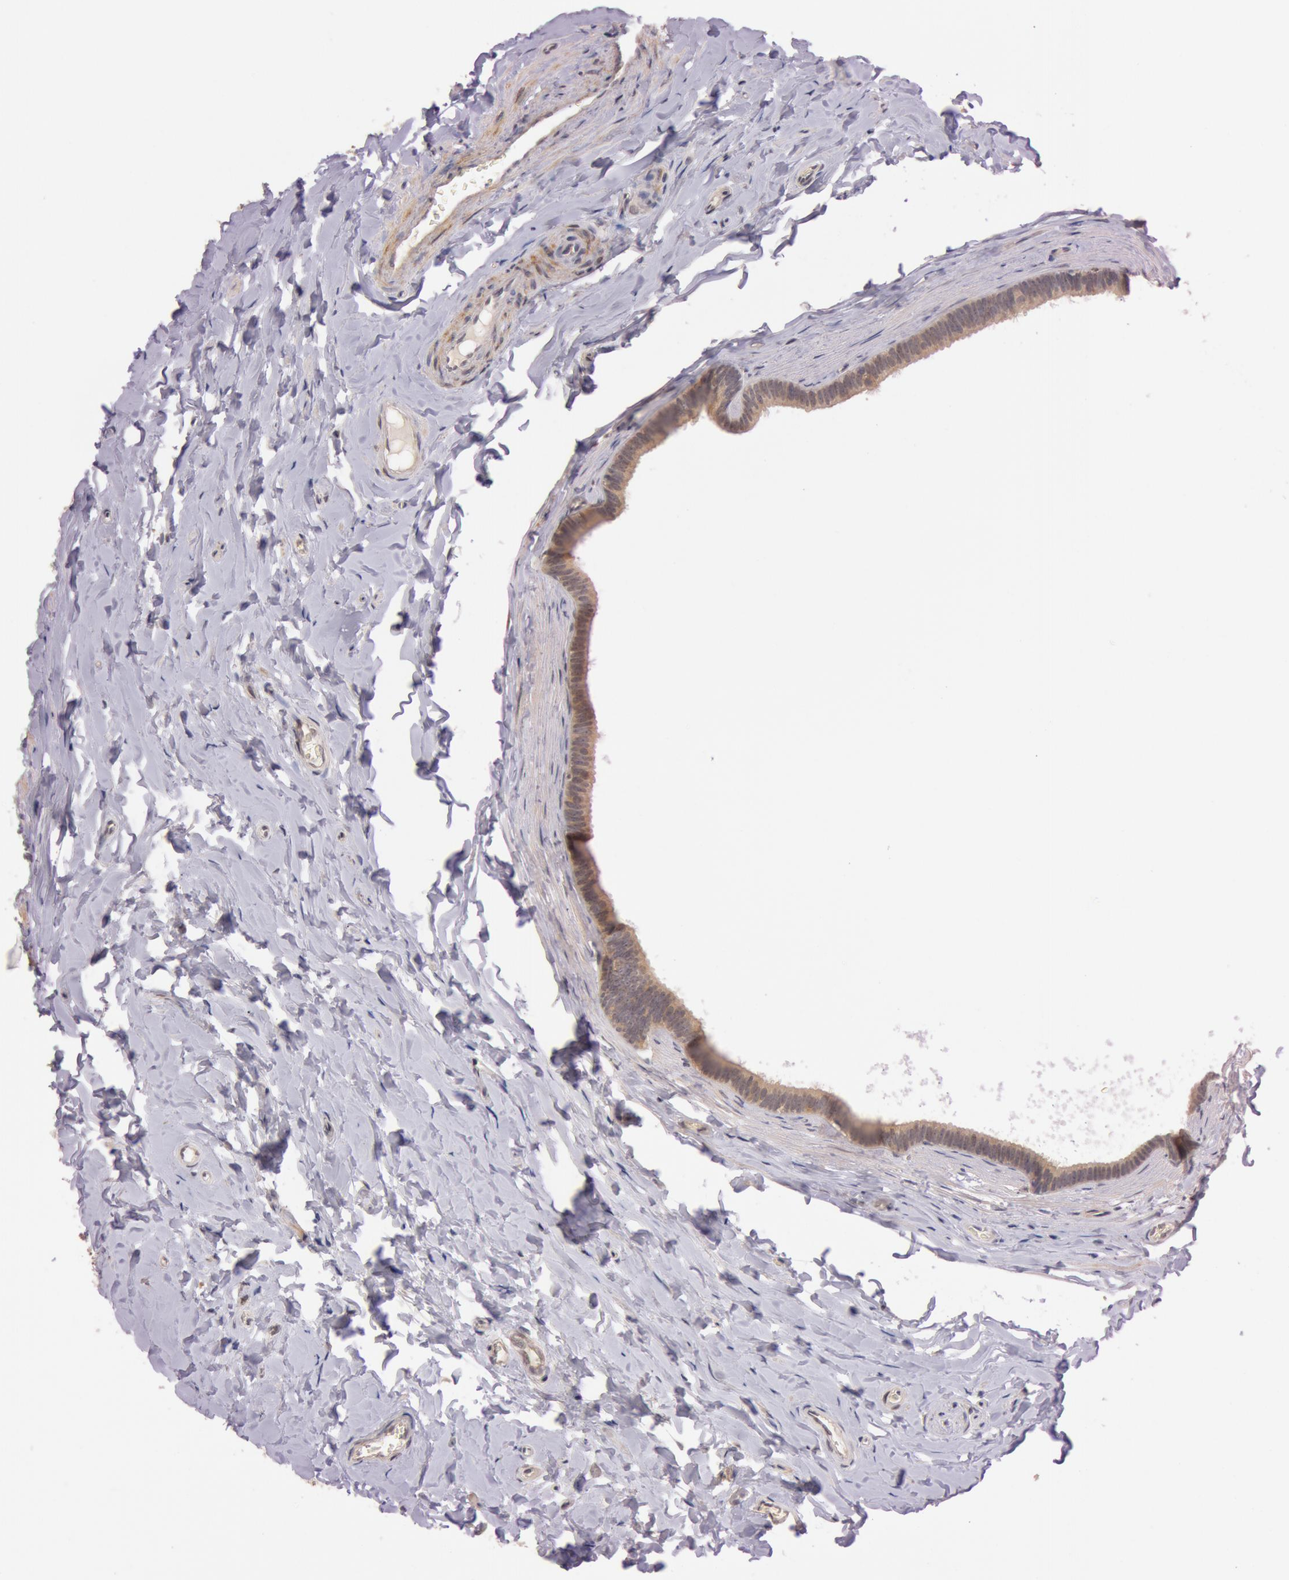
{"staining": {"intensity": "moderate", "quantity": ">75%", "location": "cytoplasmic/membranous"}, "tissue": "epididymis", "cell_type": "Glandular cells", "image_type": "normal", "snomed": [{"axis": "morphology", "description": "Normal tissue, NOS"}, {"axis": "topography", "description": "Epididymis"}], "caption": "Brown immunohistochemical staining in benign epididymis displays moderate cytoplasmic/membranous staining in approximately >75% of glandular cells.", "gene": "ATG2B", "patient": {"sex": "male", "age": 26}}